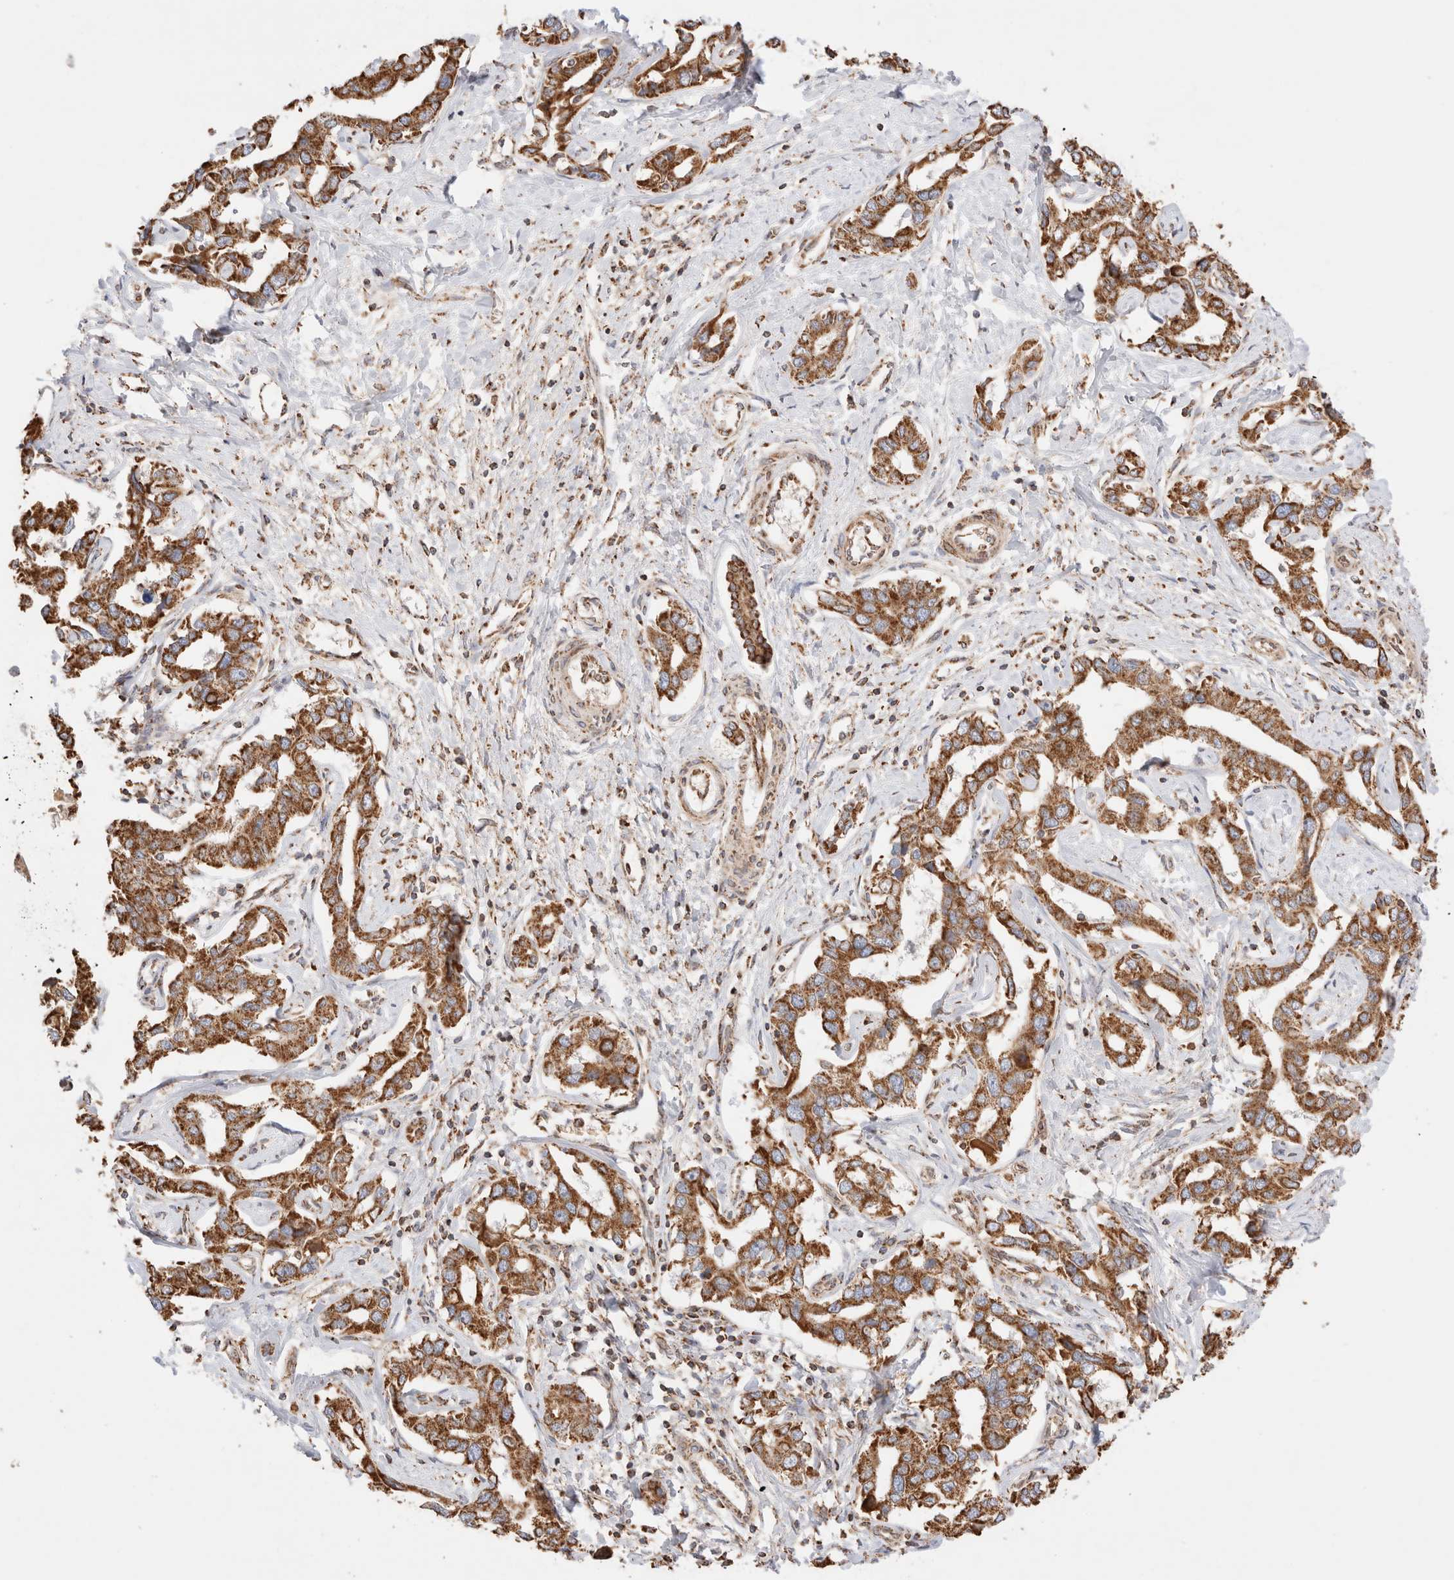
{"staining": {"intensity": "moderate", "quantity": ">75%", "location": "cytoplasmic/membranous"}, "tissue": "liver cancer", "cell_type": "Tumor cells", "image_type": "cancer", "snomed": [{"axis": "morphology", "description": "Cholangiocarcinoma"}, {"axis": "topography", "description": "Liver"}], "caption": "Human cholangiocarcinoma (liver) stained with a brown dye demonstrates moderate cytoplasmic/membranous positive positivity in approximately >75% of tumor cells.", "gene": "TMPPE", "patient": {"sex": "male", "age": 59}}